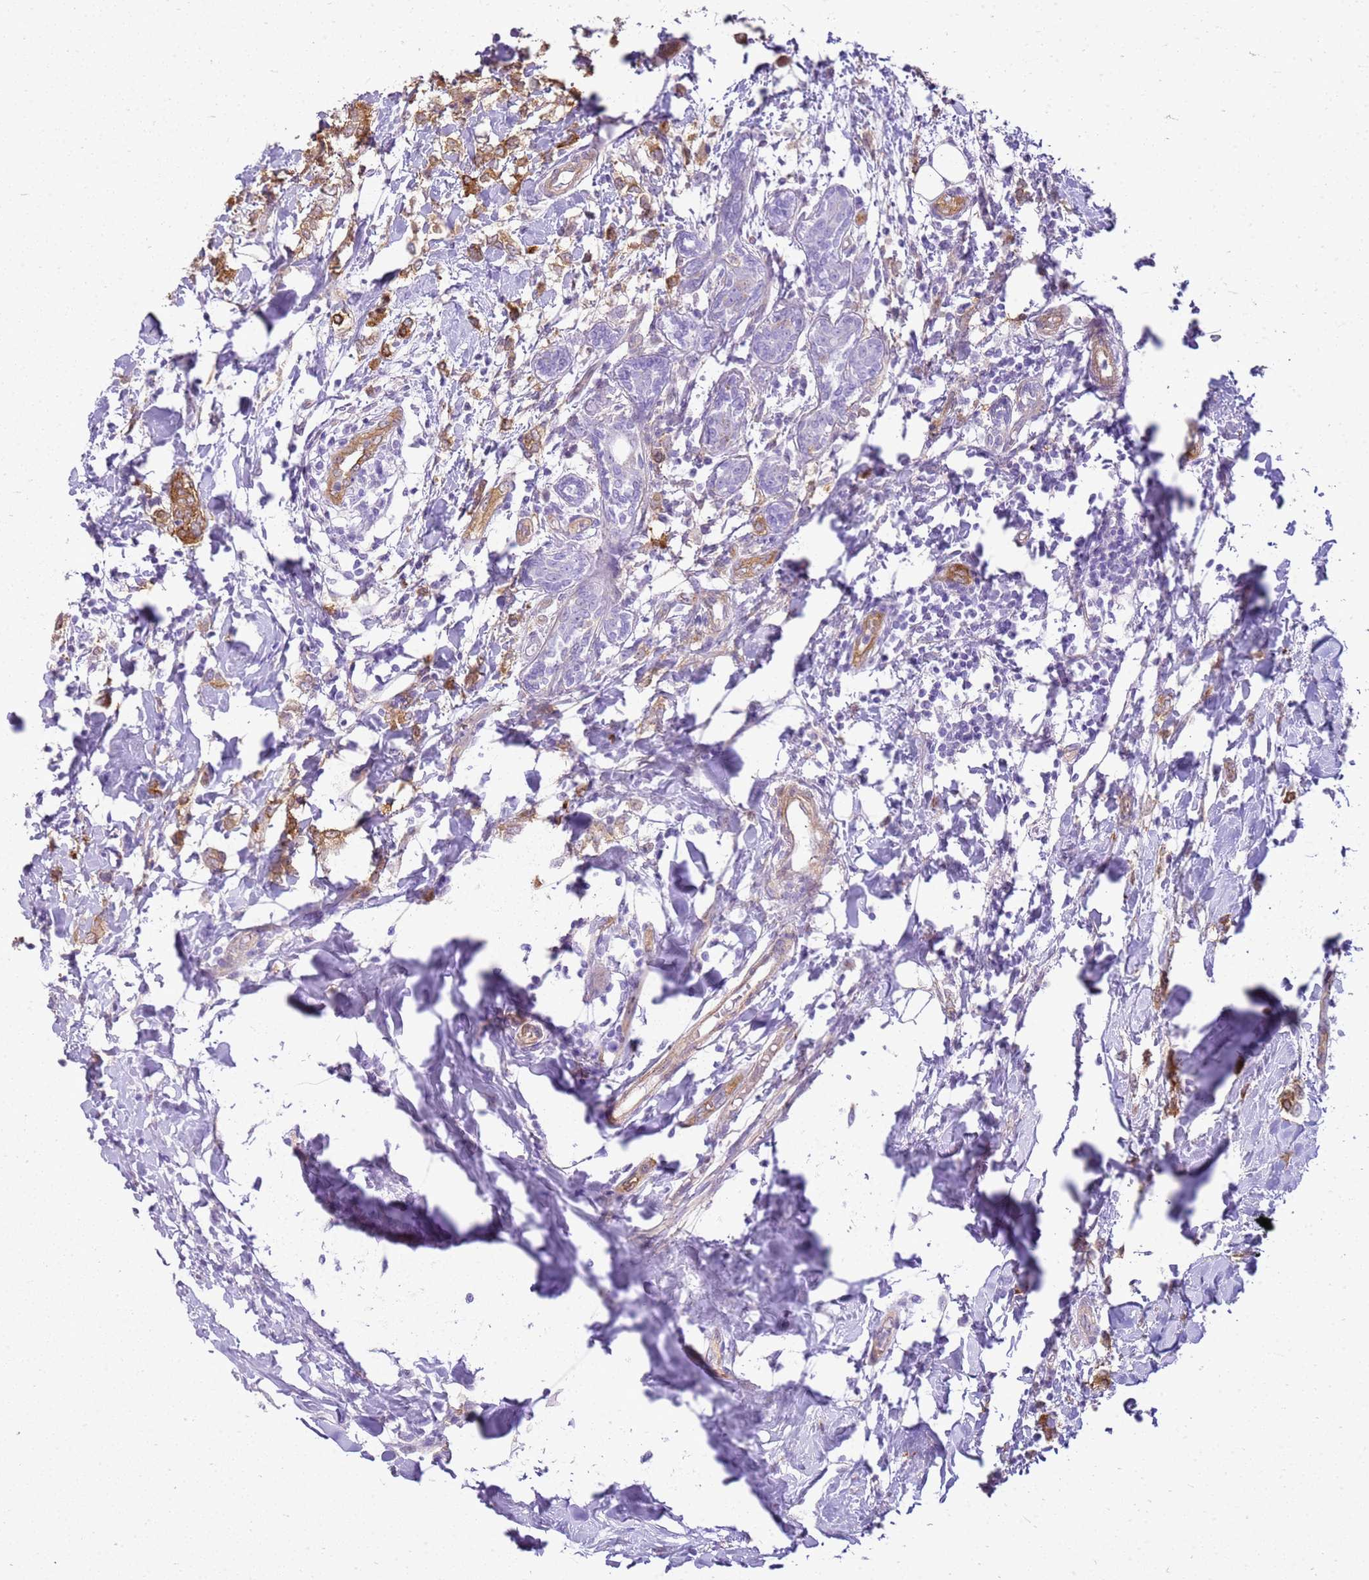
{"staining": {"intensity": "moderate", "quantity": ">75%", "location": "cytoplasmic/membranous"}, "tissue": "breast cancer", "cell_type": "Tumor cells", "image_type": "cancer", "snomed": [{"axis": "morphology", "description": "Normal tissue, NOS"}, {"axis": "morphology", "description": "Lobular carcinoma"}, {"axis": "topography", "description": "Breast"}], "caption": "DAB immunohistochemical staining of breast cancer shows moderate cytoplasmic/membranous protein positivity in approximately >75% of tumor cells.", "gene": "HSPB1", "patient": {"sex": "female", "age": 47}}